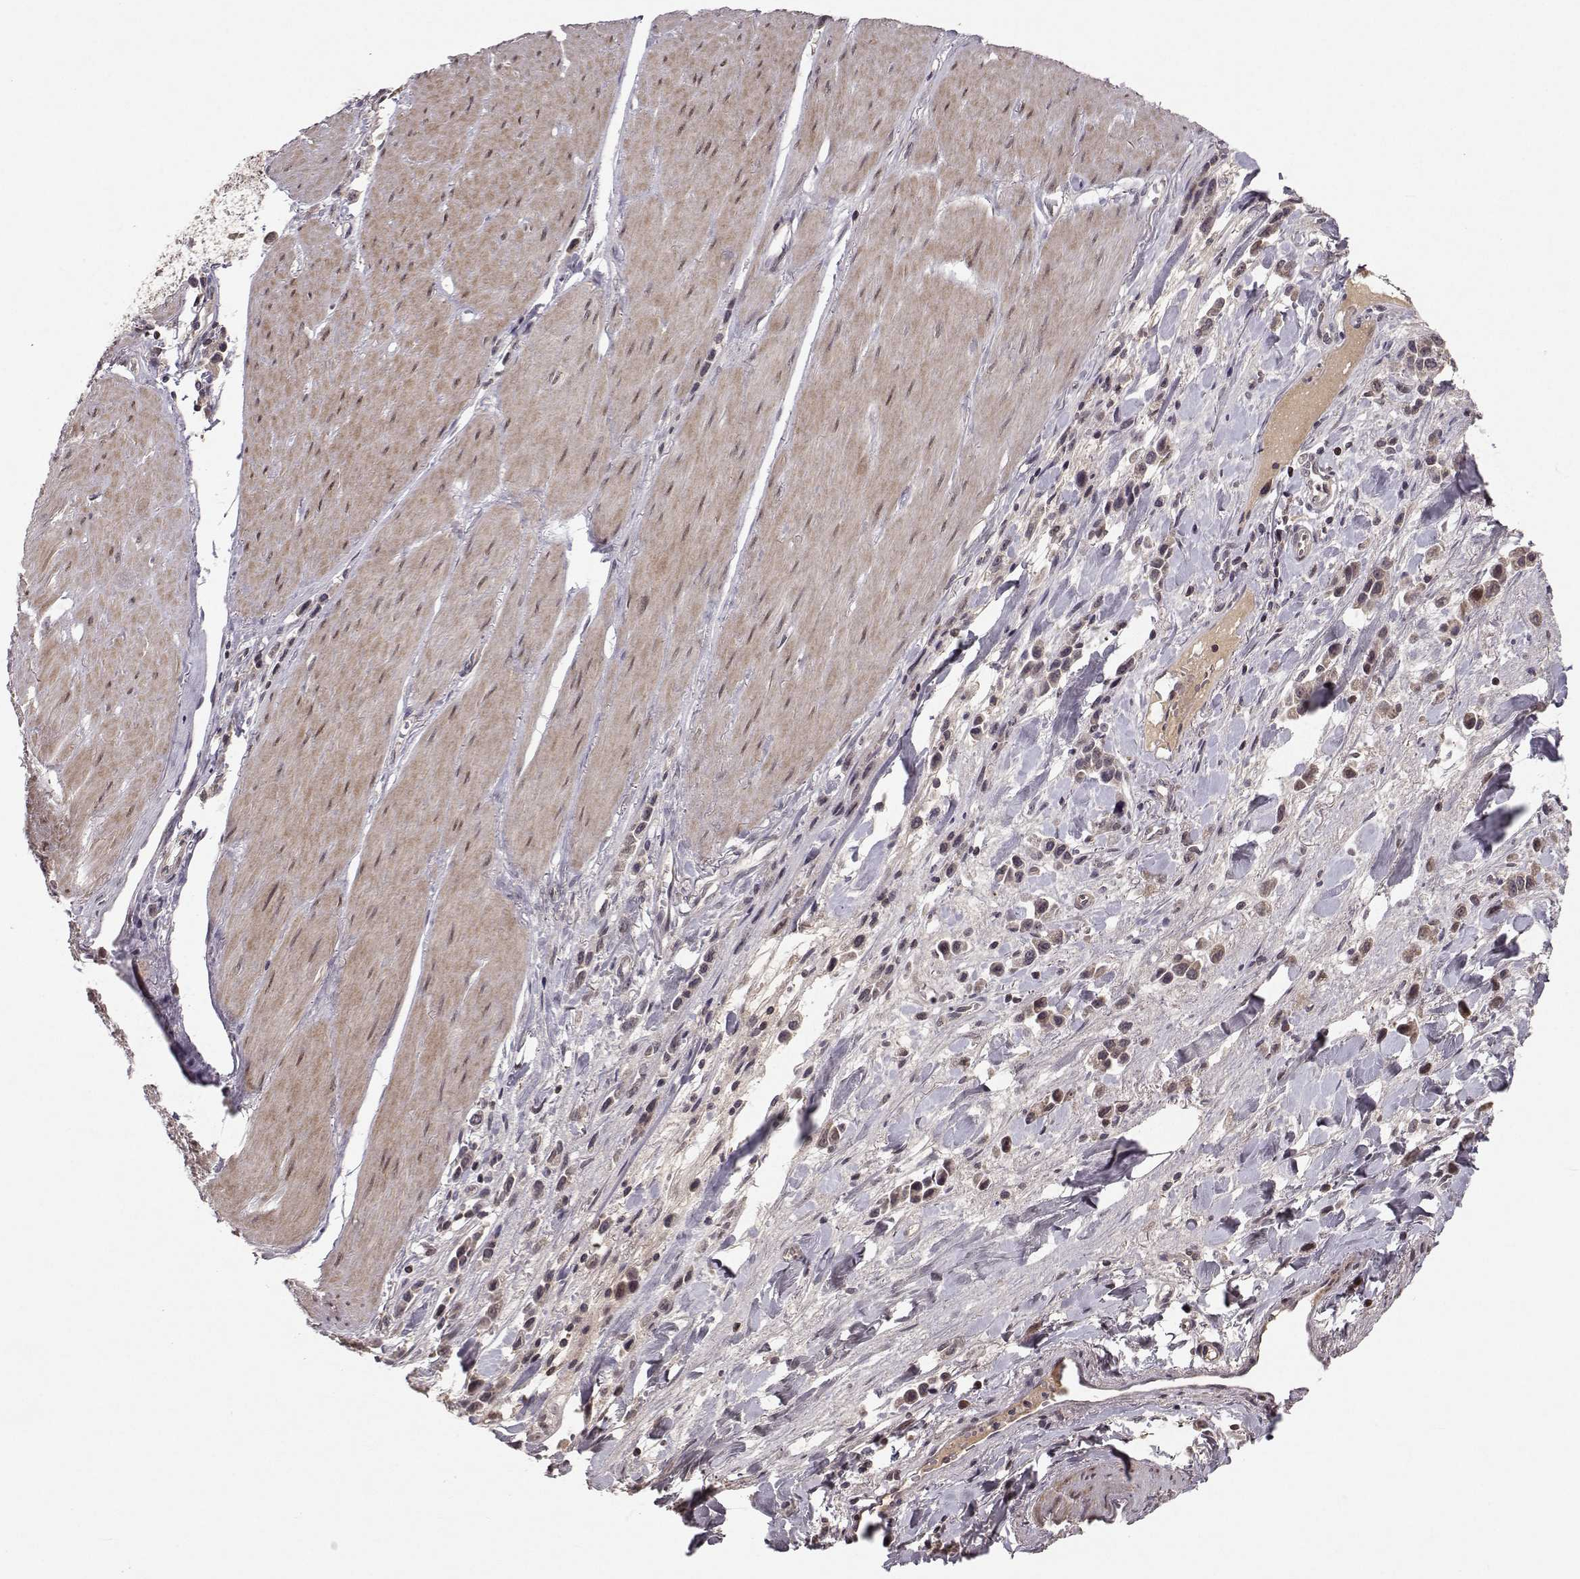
{"staining": {"intensity": "weak", "quantity": "25%-75%", "location": "cytoplasmic/membranous"}, "tissue": "stomach cancer", "cell_type": "Tumor cells", "image_type": "cancer", "snomed": [{"axis": "morphology", "description": "Adenocarcinoma, NOS"}, {"axis": "topography", "description": "Stomach"}], "caption": "The histopathology image demonstrates a brown stain indicating the presence of a protein in the cytoplasmic/membranous of tumor cells in stomach adenocarcinoma.", "gene": "PLEKHG3", "patient": {"sex": "male", "age": 47}}